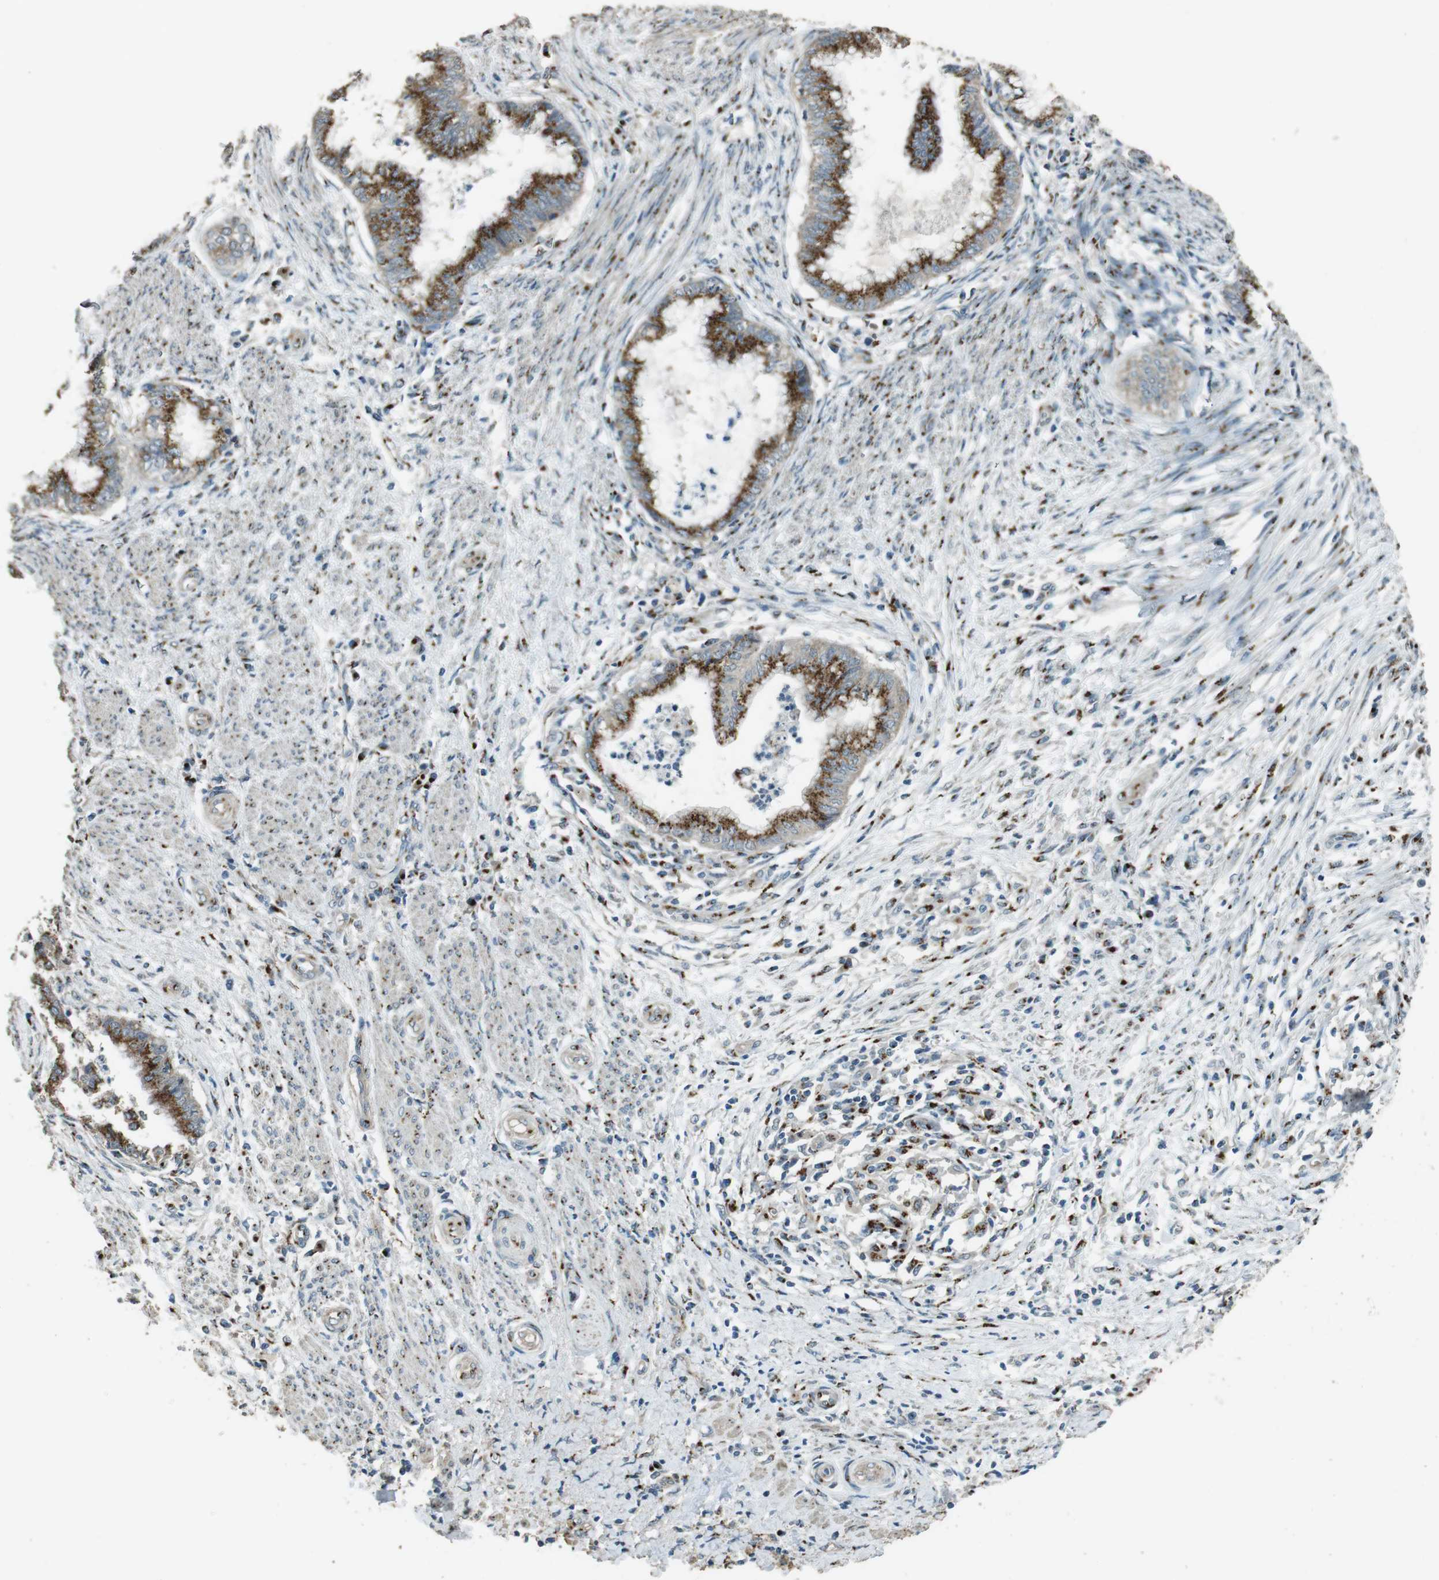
{"staining": {"intensity": "strong", "quantity": ">75%", "location": "cytoplasmic/membranous"}, "tissue": "endometrial cancer", "cell_type": "Tumor cells", "image_type": "cancer", "snomed": [{"axis": "morphology", "description": "Necrosis, NOS"}, {"axis": "morphology", "description": "Adenocarcinoma, NOS"}, {"axis": "topography", "description": "Endometrium"}], "caption": "Immunohistochemical staining of adenocarcinoma (endometrial) shows high levels of strong cytoplasmic/membranous positivity in about >75% of tumor cells.", "gene": "TMEM115", "patient": {"sex": "female", "age": 79}}